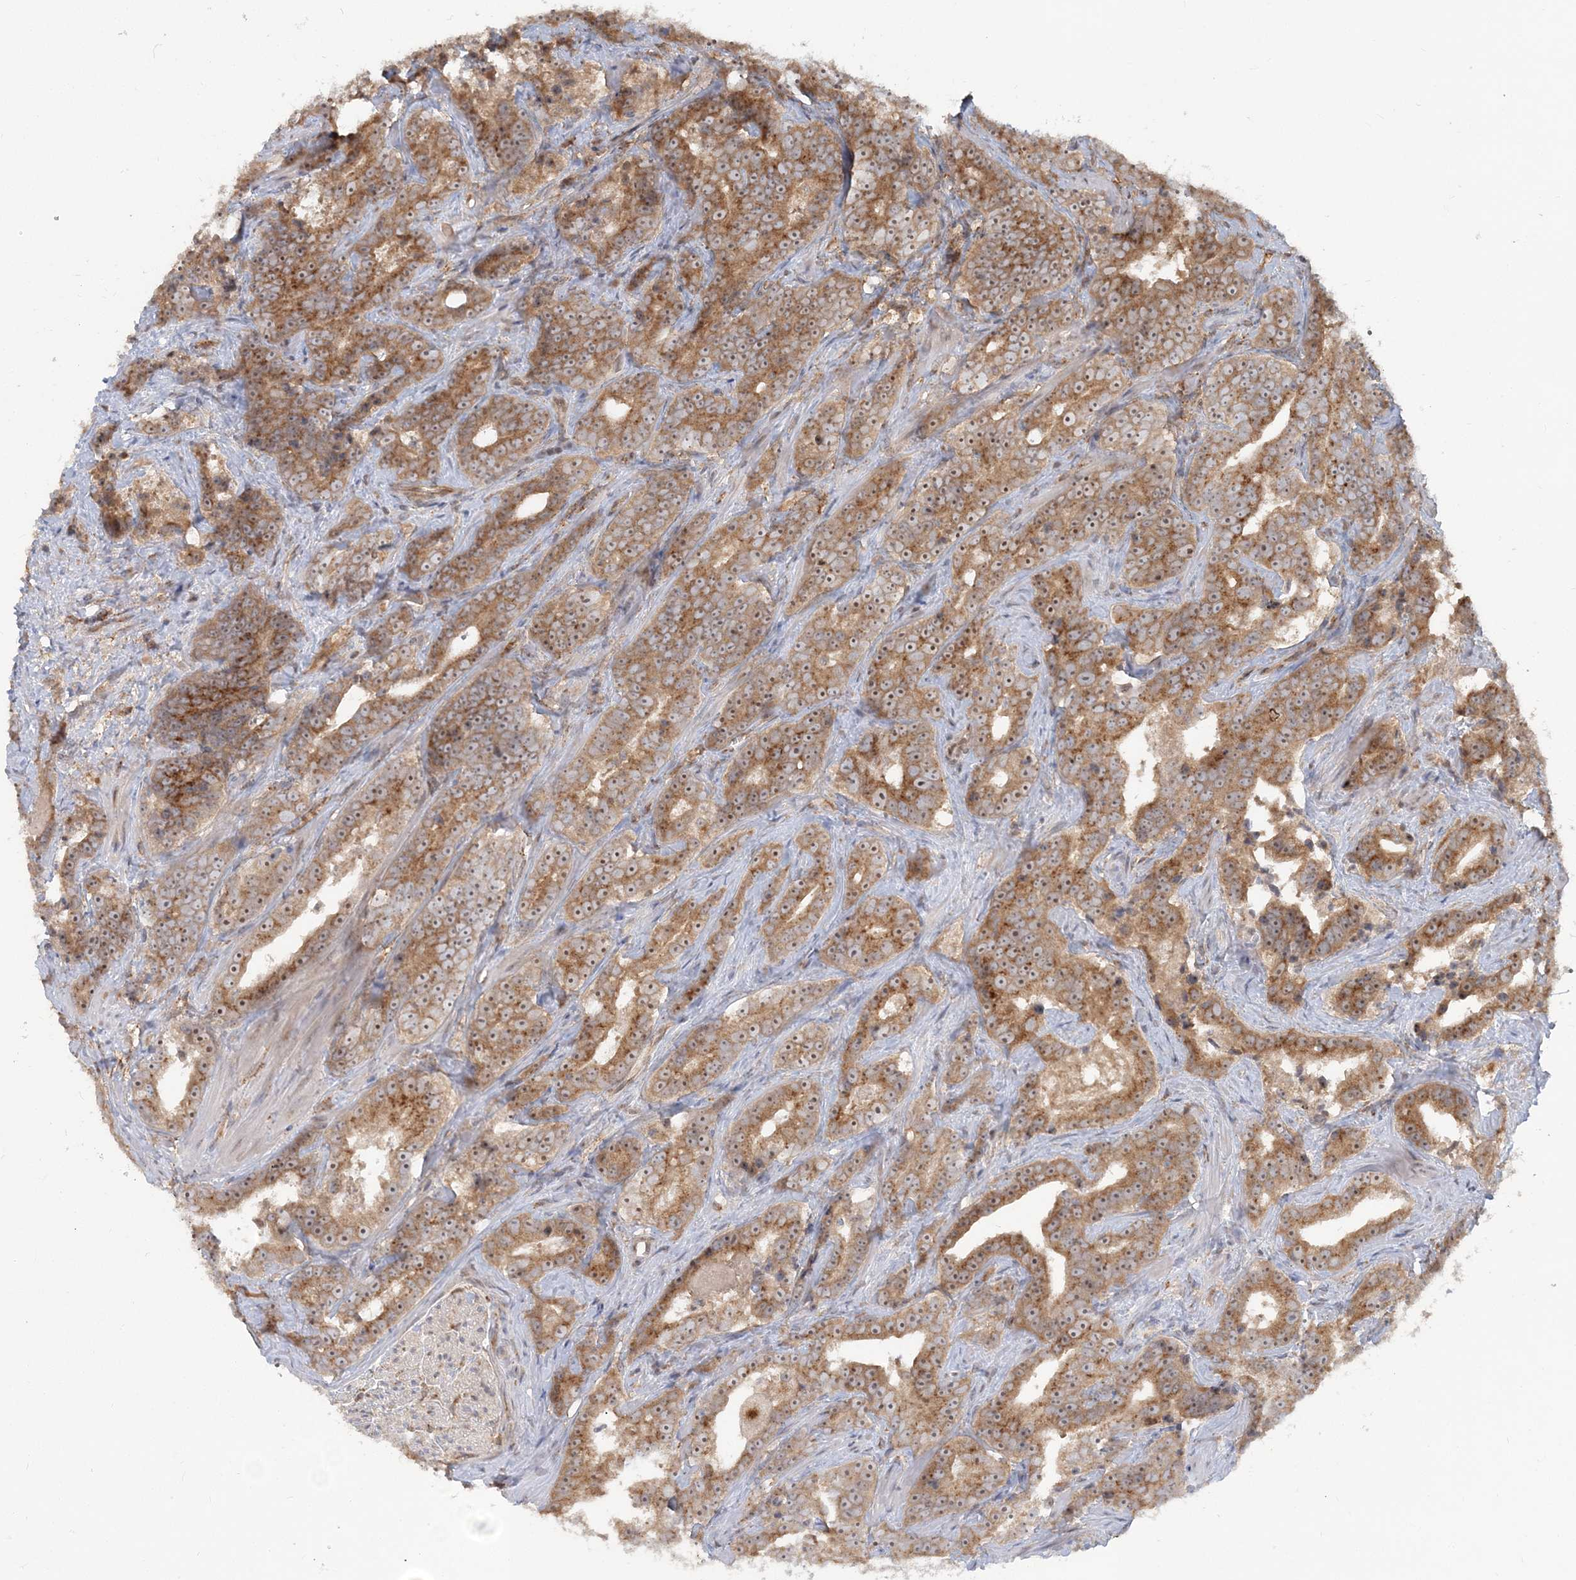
{"staining": {"intensity": "moderate", "quantity": ">75%", "location": "cytoplasmic/membranous,nuclear"}, "tissue": "prostate cancer", "cell_type": "Tumor cells", "image_type": "cancer", "snomed": [{"axis": "morphology", "description": "Adenocarcinoma, High grade"}, {"axis": "topography", "description": "Prostate"}], "caption": "Protein expression analysis of high-grade adenocarcinoma (prostate) exhibits moderate cytoplasmic/membranous and nuclear positivity in approximately >75% of tumor cells.", "gene": "AP1AR", "patient": {"sex": "male", "age": 62}}